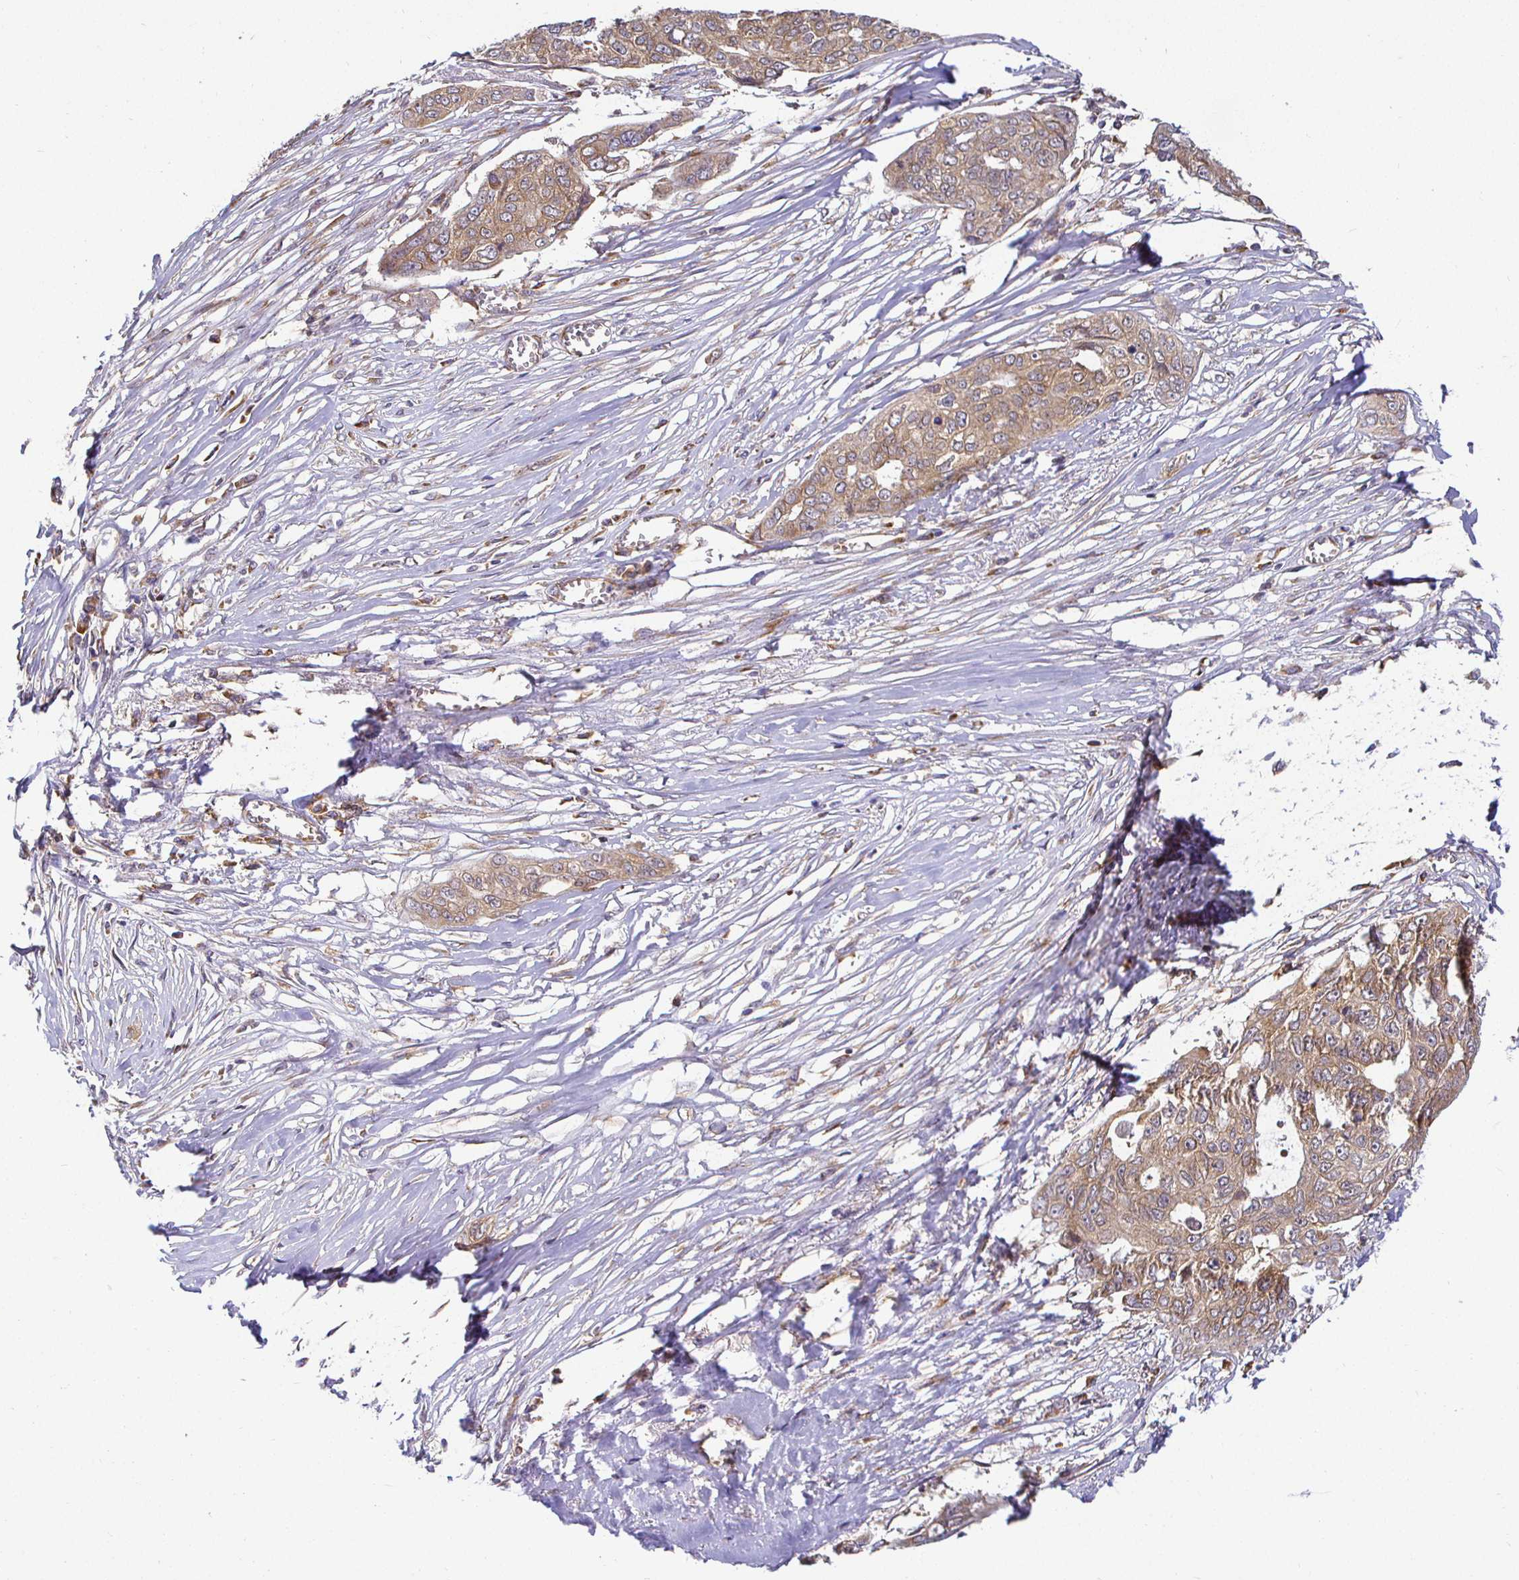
{"staining": {"intensity": "moderate", "quantity": ">75%", "location": "cytoplasmic/membranous"}, "tissue": "ovarian cancer", "cell_type": "Tumor cells", "image_type": "cancer", "snomed": [{"axis": "morphology", "description": "Carcinoma, endometroid"}, {"axis": "topography", "description": "Ovary"}], "caption": "The immunohistochemical stain shows moderate cytoplasmic/membranous staining in tumor cells of ovarian cancer (endometroid carcinoma) tissue. (DAB = brown stain, brightfield microscopy at high magnification).", "gene": "IRAK1", "patient": {"sex": "female", "age": 70}}